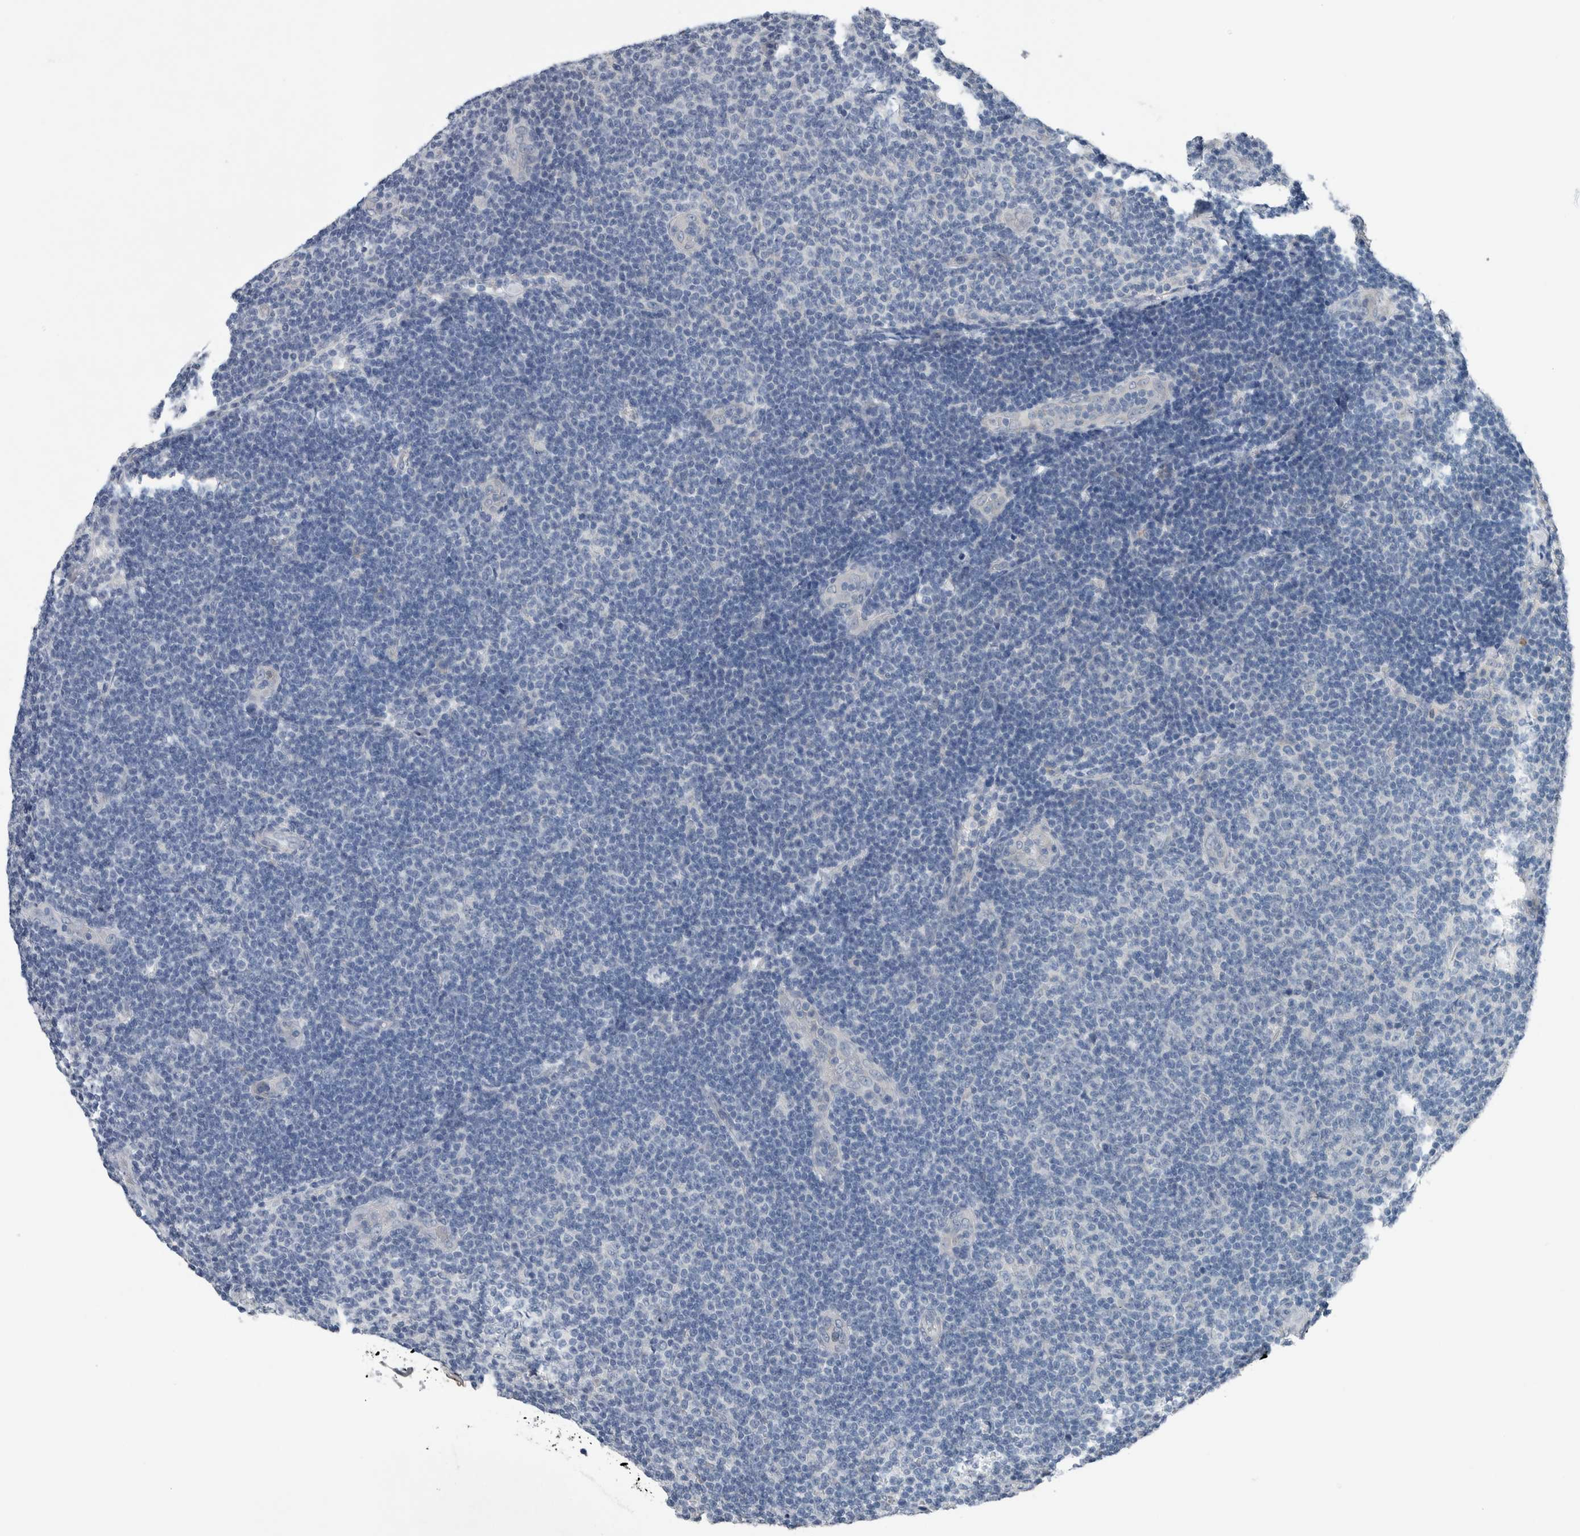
{"staining": {"intensity": "negative", "quantity": "none", "location": "none"}, "tissue": "lymphoma", "cell_type": "Tumor cells", "image_type": "cancer", "snomed": [{"axis": "morphology", "description": "Malignant lymphoma, non-Hodgkin's type, Low grade"}, {"axis": "topography", "description": "Lymph node"}], "caption": "There is no significant staining in tumor cells of lymphoma. (DAB (3,3'-diaminobenzidine) immunohistochemistry visualized using brightfield microscopy, high magnification).", "gene": "CRNN", "patient": {"sex": "male", "age": 83}}